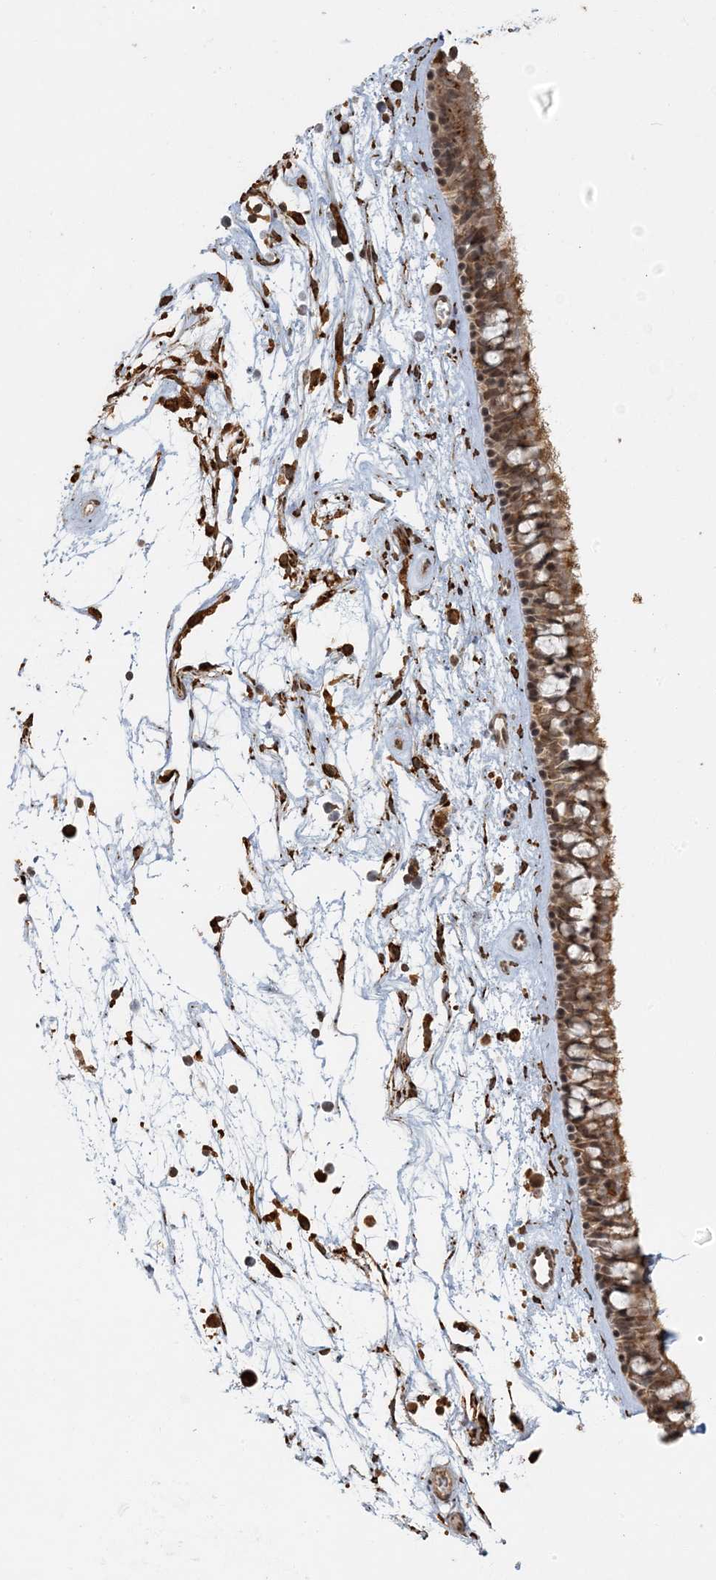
{"staining": {"intensity": "moderate", "quantity": ">75%", "location": "cytoplasmic/membranous,nuclear"}, "tissue": "nasopharynx", "cell_type": "Respiratory epithelial cells", "image_type": "normal", "snomed": [{"axis": "morphology", "description": "Normal tissue, NOS"}, {"axis": "topography", "description": "Nasopharynx"}], "caption": "Protein staining of unremarkable nasopharynx shows moderate cytoplasmic/membranous,nuclear expression in about >75% of respiratory epithelial cells. The staining was performed using DAB to visualize the protein expression in brown, while the nuclei were stained in blue with hematoxylin (Magnification: 20x).", "gene": "AK9", "patient": {"sex": "male", "age": 64}}